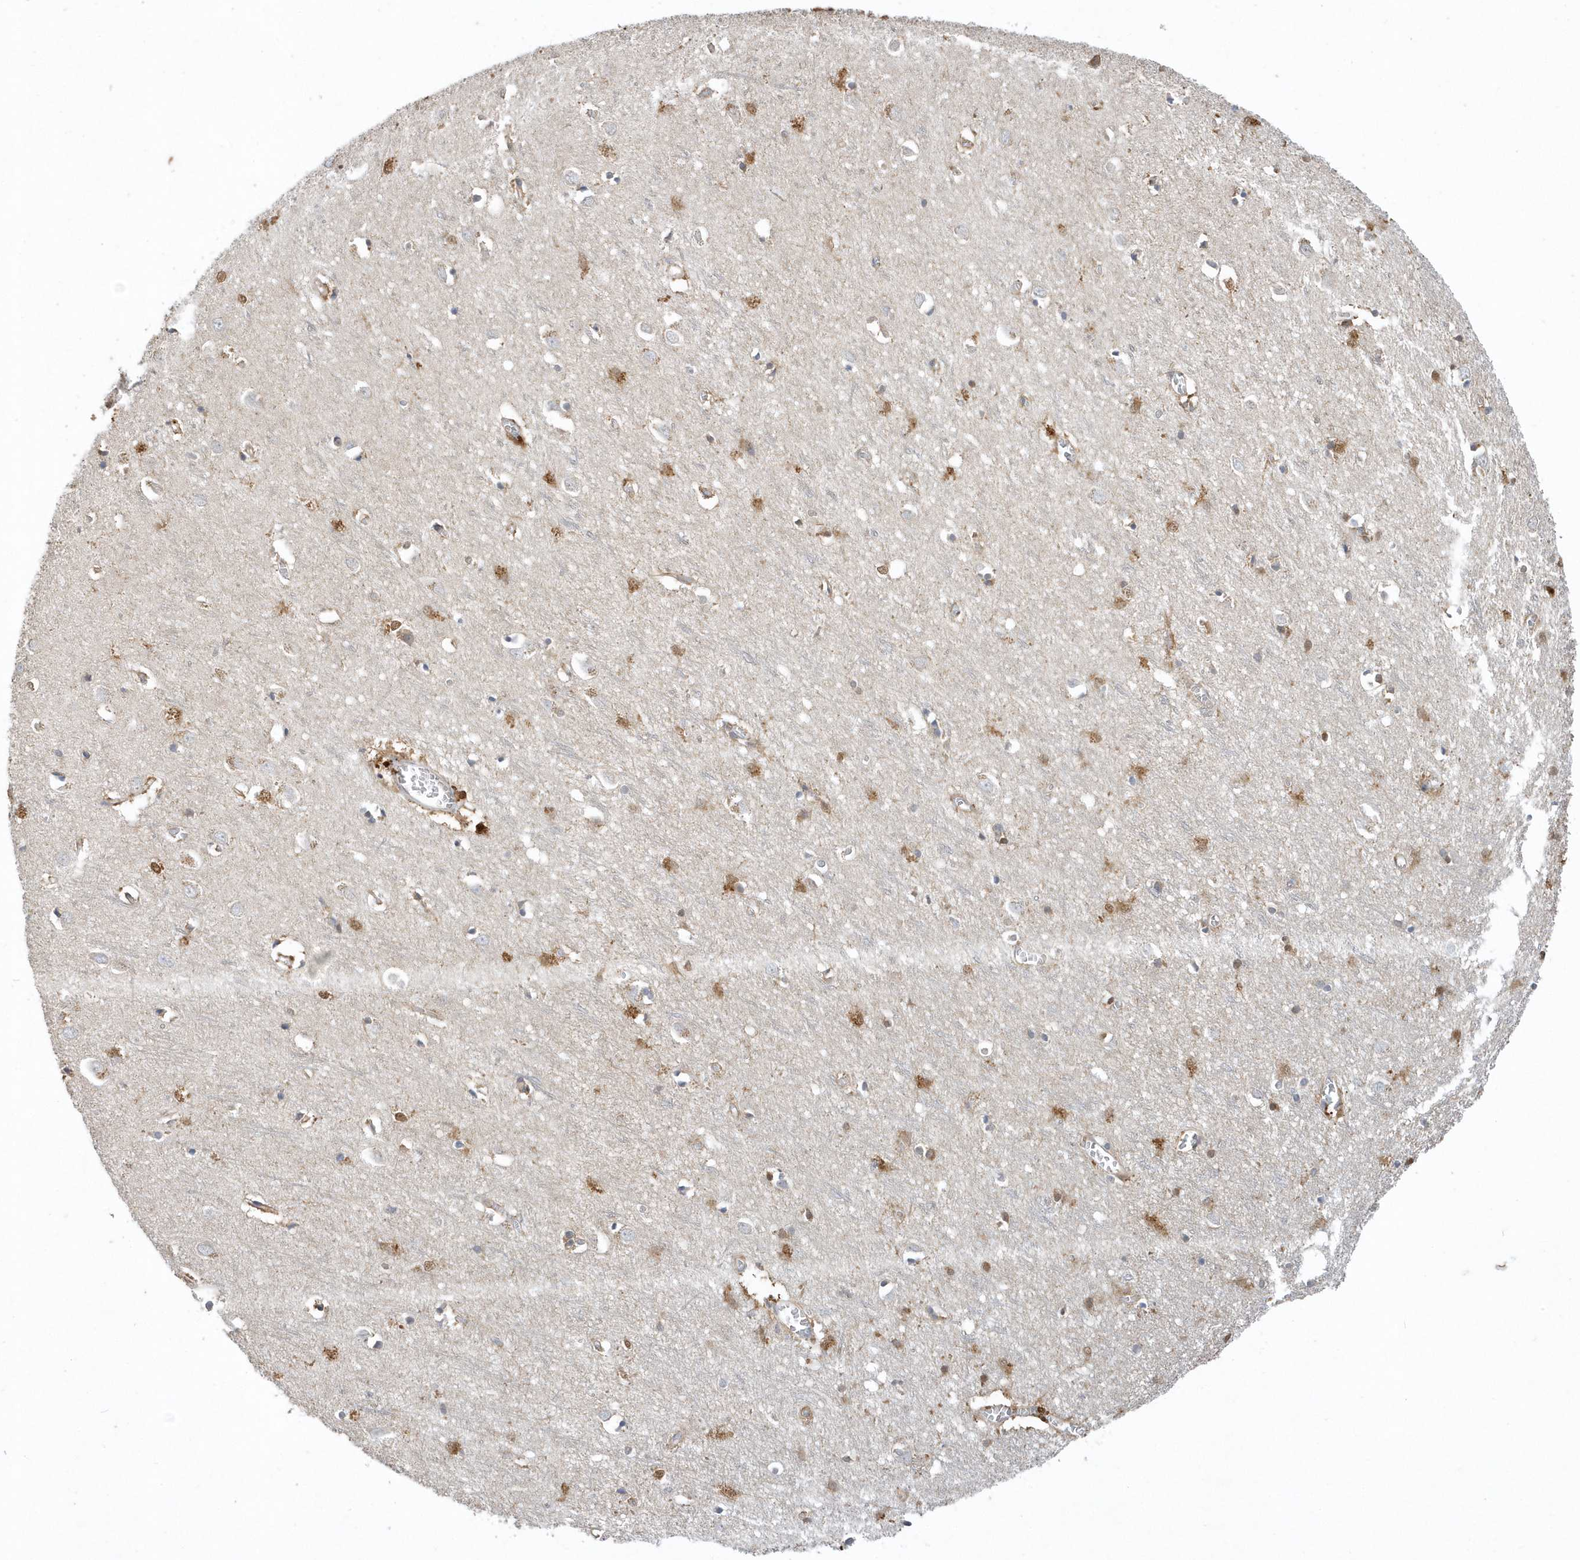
{"staining": {"intensity": "negative", "quantity": "none", "location": "none"}, "tissue": "cerebral cortex", "cell_type": "Endothelial cells", "image_type": "normal", "snomed": [{"axis": "morphology", "description": "Normal tissue, NOS"}, {"axis": "topography", "description": "Cerebral cortex"}], "caption": "Immunohistochemistry (IHC) histopathology image of benign cerebral cortex: human cerebral cortex stained with DAB (3,3'-diaminobenzidine) shows no significant protein positivity in endothelial cells.", "gene": "AKR7A2", "patient": {"sex": "female", "age": 64}}